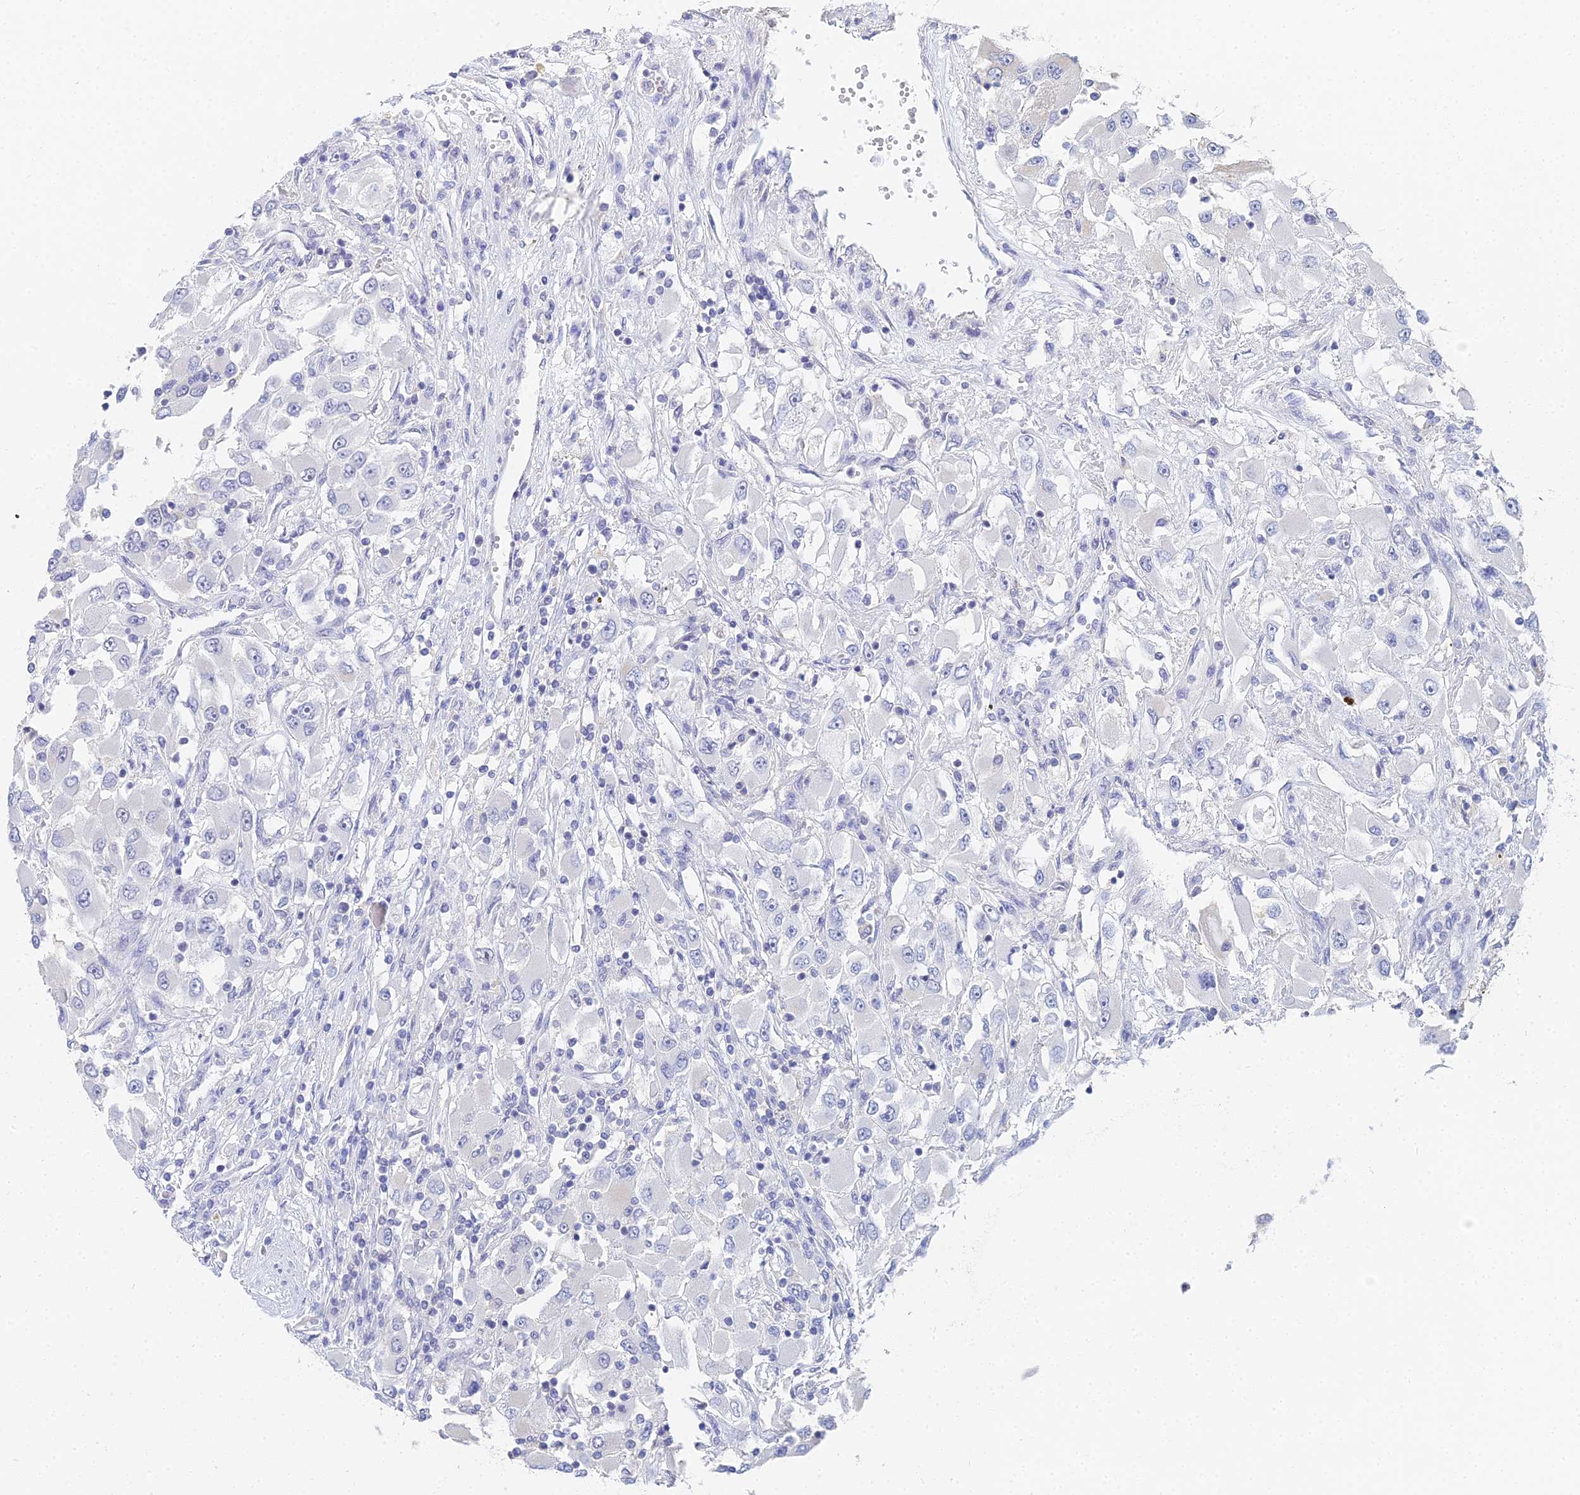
{"staining": {"intensity": "negative", "quantity": "none", "location": "none"}, "tissue": "renal cancer", "cell_type": "Tumor cells", "image_type": "cancer", "snomed": [{"axis": "morphology", "description": "Adenocarcinoma, NOS"}, {"axis": "topography", "description": "Kidney"}], "caption": "Immunohistochemistry (IHC) micrograph of neoplastic tissue: human renal adenocarcinoma stained with DAB reveals no significant protein expression in tumor cells.", "gene": "MCM2", "patient": {"sex": "female", "age": 52}}